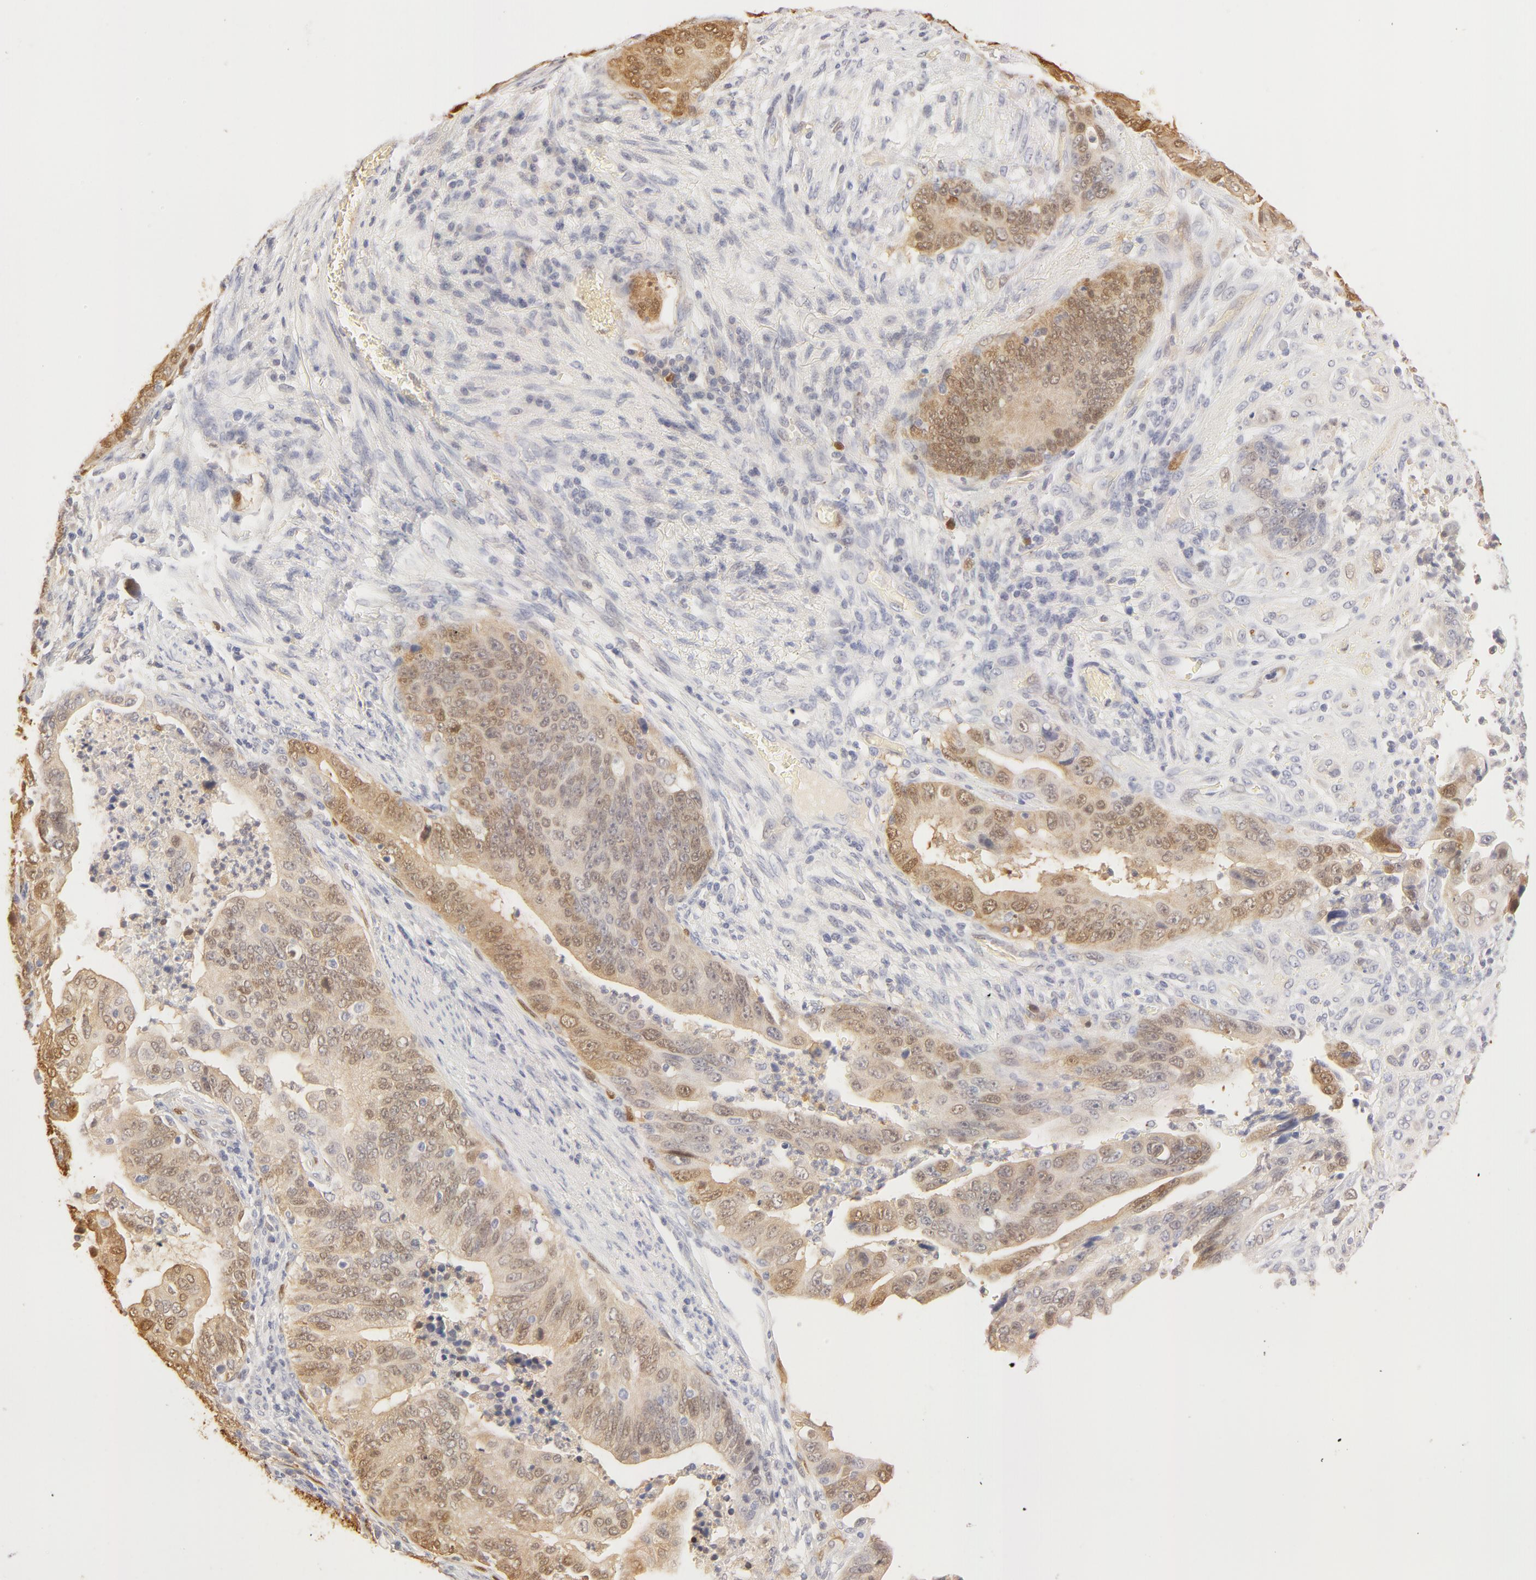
{"staining": {"intensity": "weak", "quantity": "<25%", "location": "nuclear"}, "tissue": "stomach cancer", "cell_type": "Tumor cells", "image_type": "cancer", "snomed": [{"axis": "morphology", "description": "Adenocarcinoma, NOS"}, {"axis": "topography", "description": "Stomach, upper"}], "caption": "Stomach cancer was stained to show a protein in brown. There is no significant staining in tumor cells.", "gene": "CA2", "patient": {"sex": "female", "age": 50}}